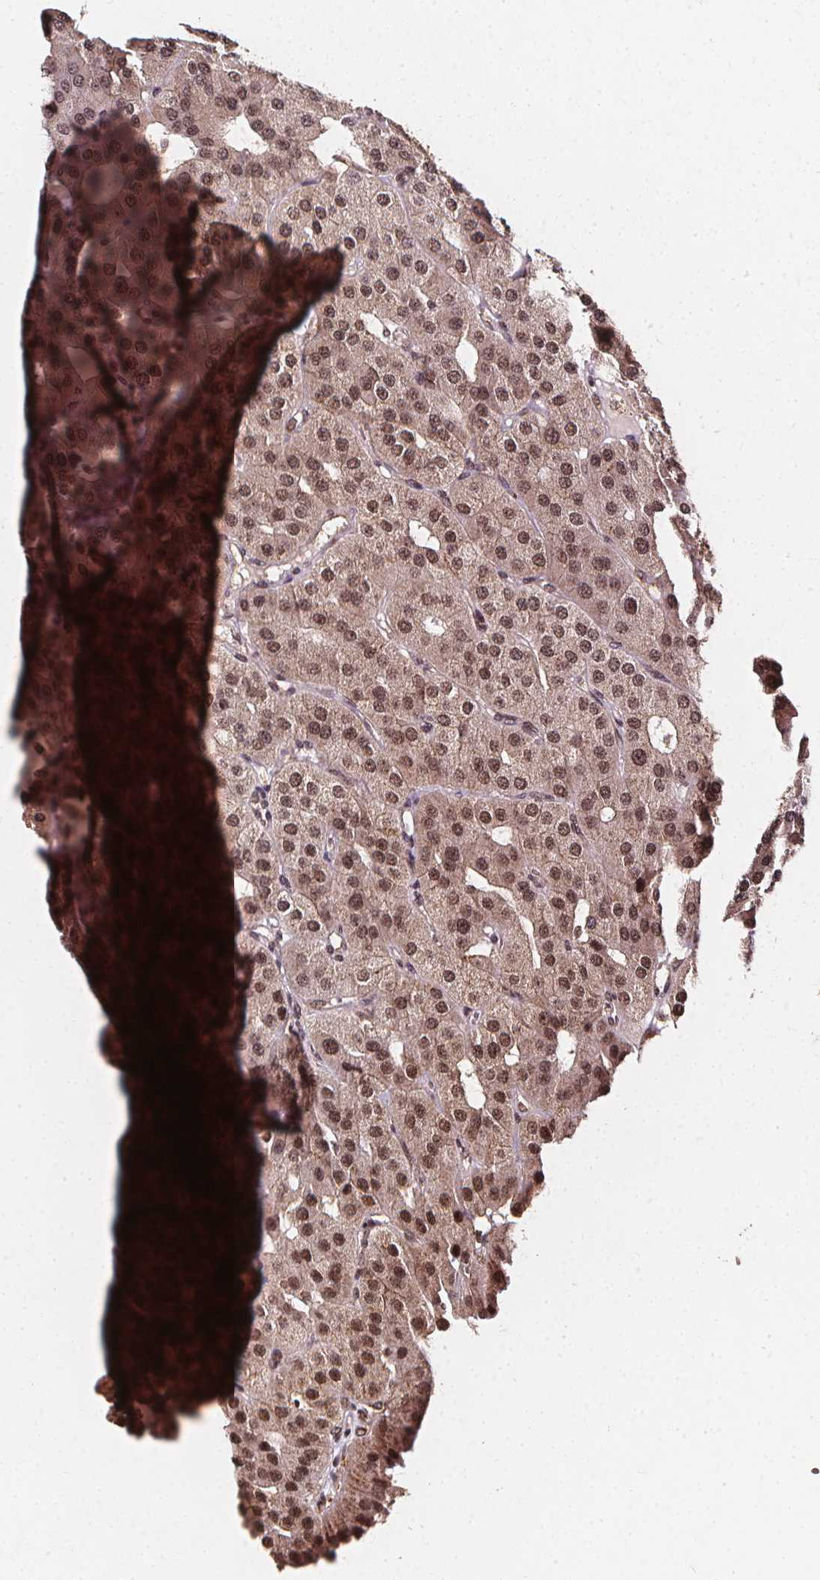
{"staining": {"intensity": "moderate", "quantity": ">75%", "location": "nuclear"}, "tissue": "parathyroid gland", "cell_type": "Glandular cells", "image_type": "normal", "snomed": [{"axis": "morphology", "description": "Normal tissue, NOS"}, {"axis": "morphology", "description": "Adenoma, NOS"}, {"axis": "topography", "description": "Parathyroid gland"}], "caption": "Parathyroid gland stained with immunohistochemistry demonstrates moderate nuclear expression in approximately >75% of glandular cells. (DAB (3,3'-diaminobenzidine) IHC with brightfield microscopy, high magnification).", "gene": "SMN1", "patient": {"sex": "female", "age": 86}}